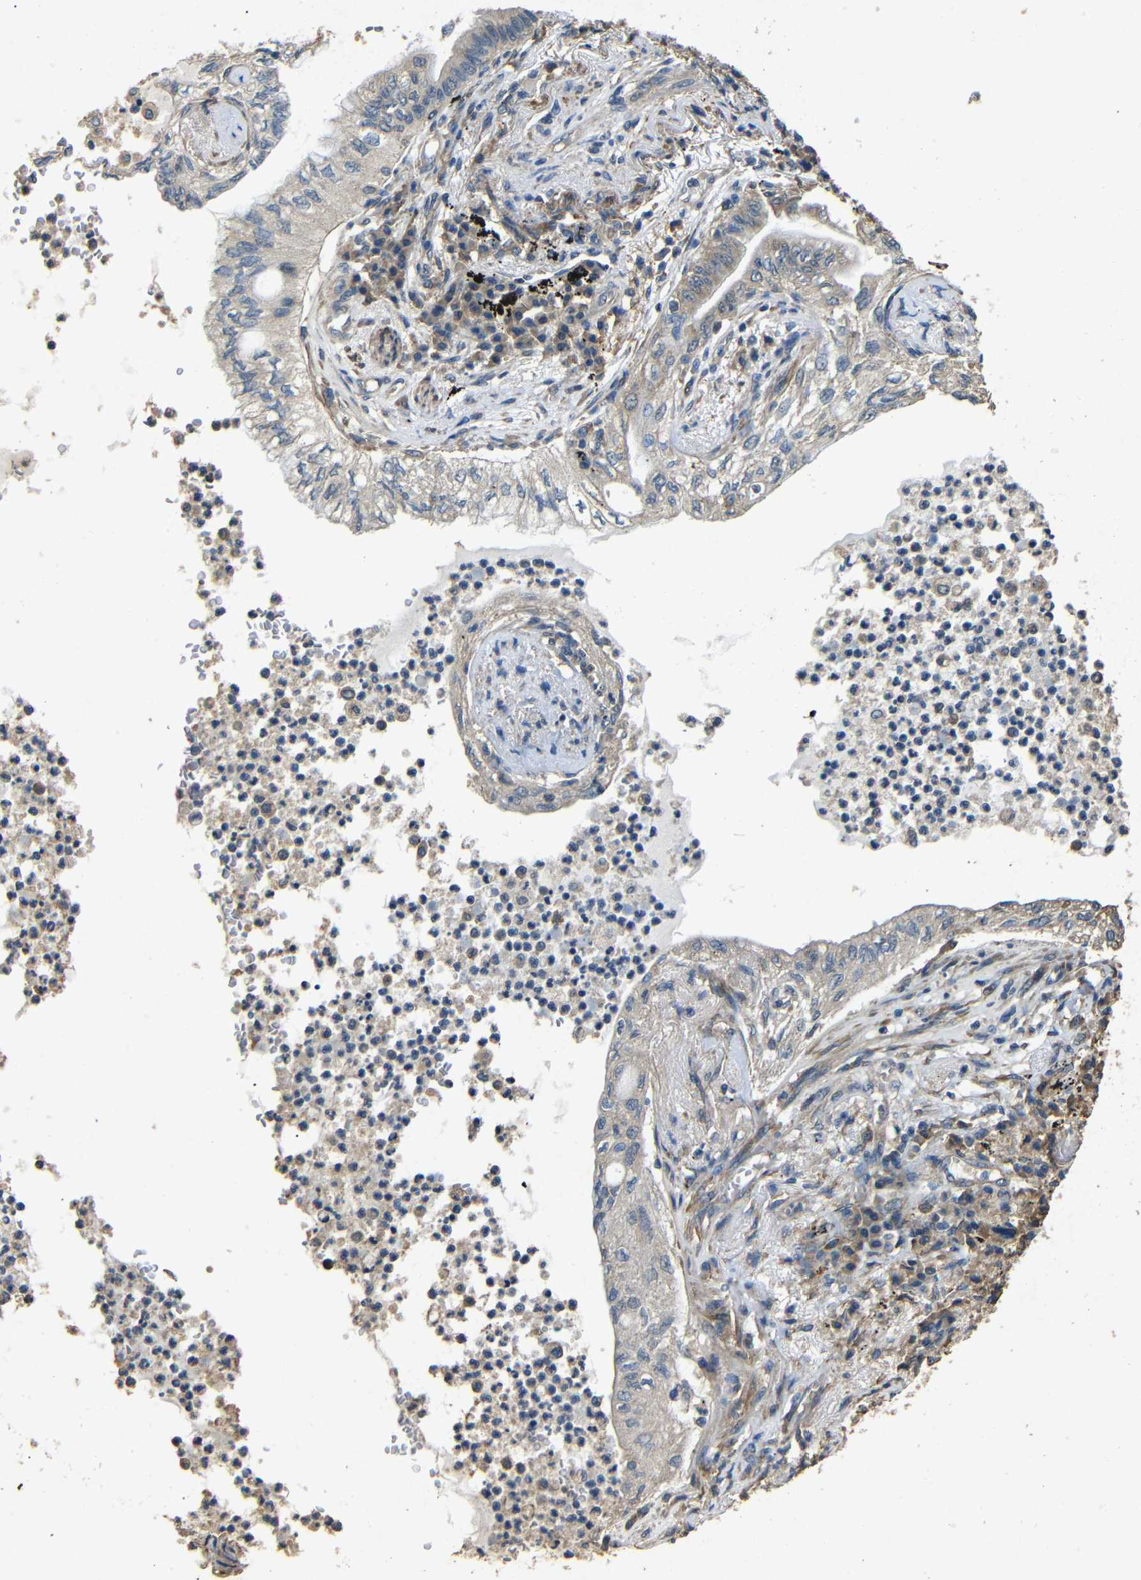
{"staining": {"intensity": "weak", "quantity": ">75%", "location": "cytoplasmic/membranous"}, "tissue": "lung cancer", "cell_type": "Tumor cells", "image_type": "cancer", "snomed": [{"axis": "morphology", "description": "Normal tissue, NOS"}, {"axis": "morphology", "description": "Adenocarcinoma, NOS"}, {"axis": "topography", "description": "Bronchus"}, {"axis": "topography", "description": "Lung"}], "caption": "DAB immunohistochemical staining of lung adenocarcinoma reveals weak cytoplasmic/membranous protein positivity in approximately >75% of tumor cells.", "gene": "BNIP3", "patient": {"sex": "female", "age": 70}}